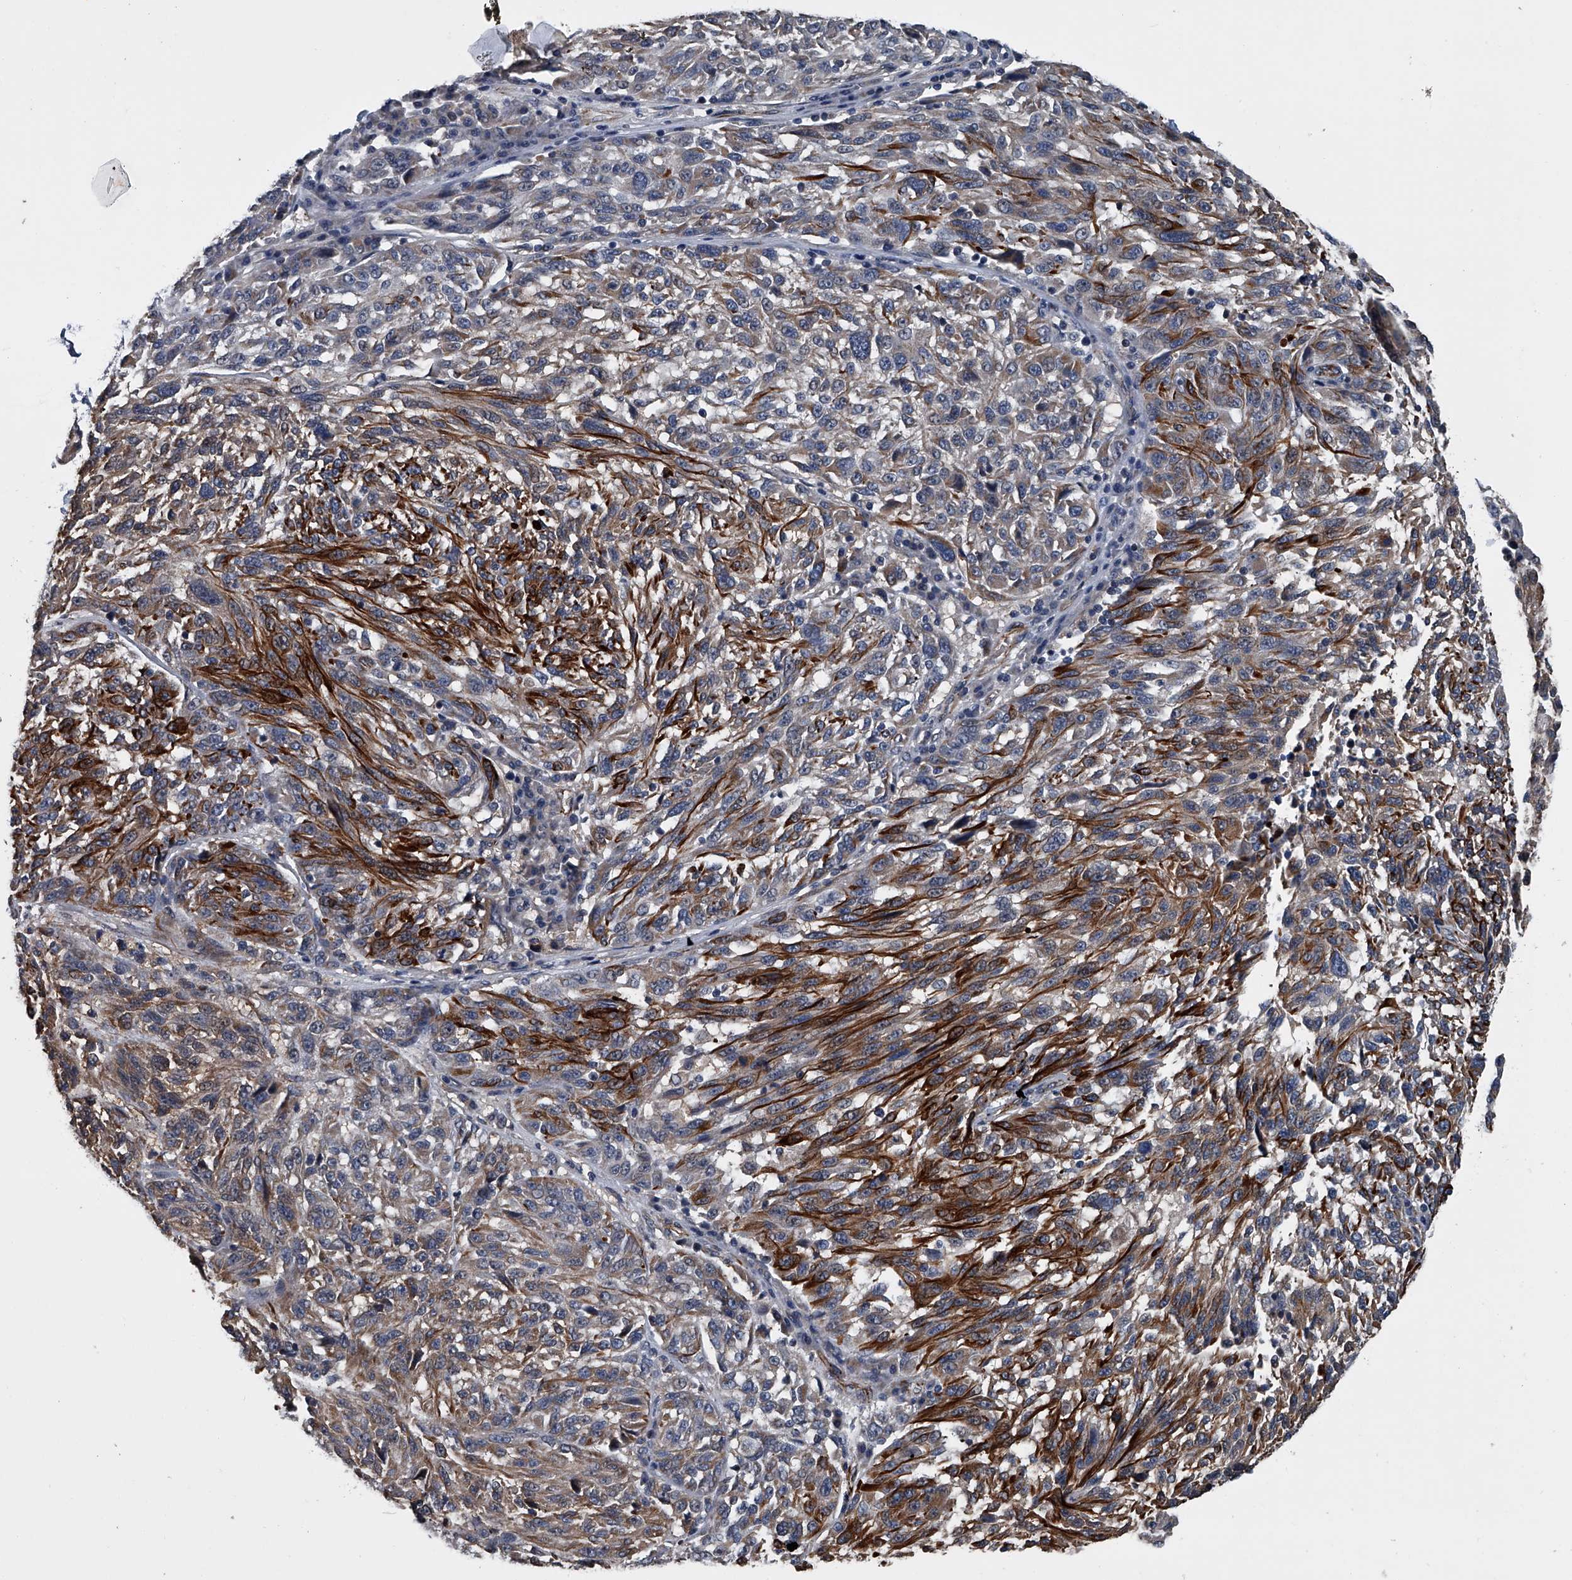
{"staining": {"intensity": "moderate", "quantity": "<25%", "location": "cytoplasmic/membranous"}, "tissue": "melanoma", "cell_type": "Tumor cells", "image_type": "cancer", "snomed": [{"axis": "morphology", "description": "Malignant melanoma, NOS"}, {"axis": "topography", "description": "Skin"}], "caption": "Immunohistochemical staining of melanoma displays low levels of moderate cytoplasmic/membranous protein expression in approximately <25% of tumor cells.", "gene": "LDLRAD2", "patient": {"sex": "male", "age": 53}}